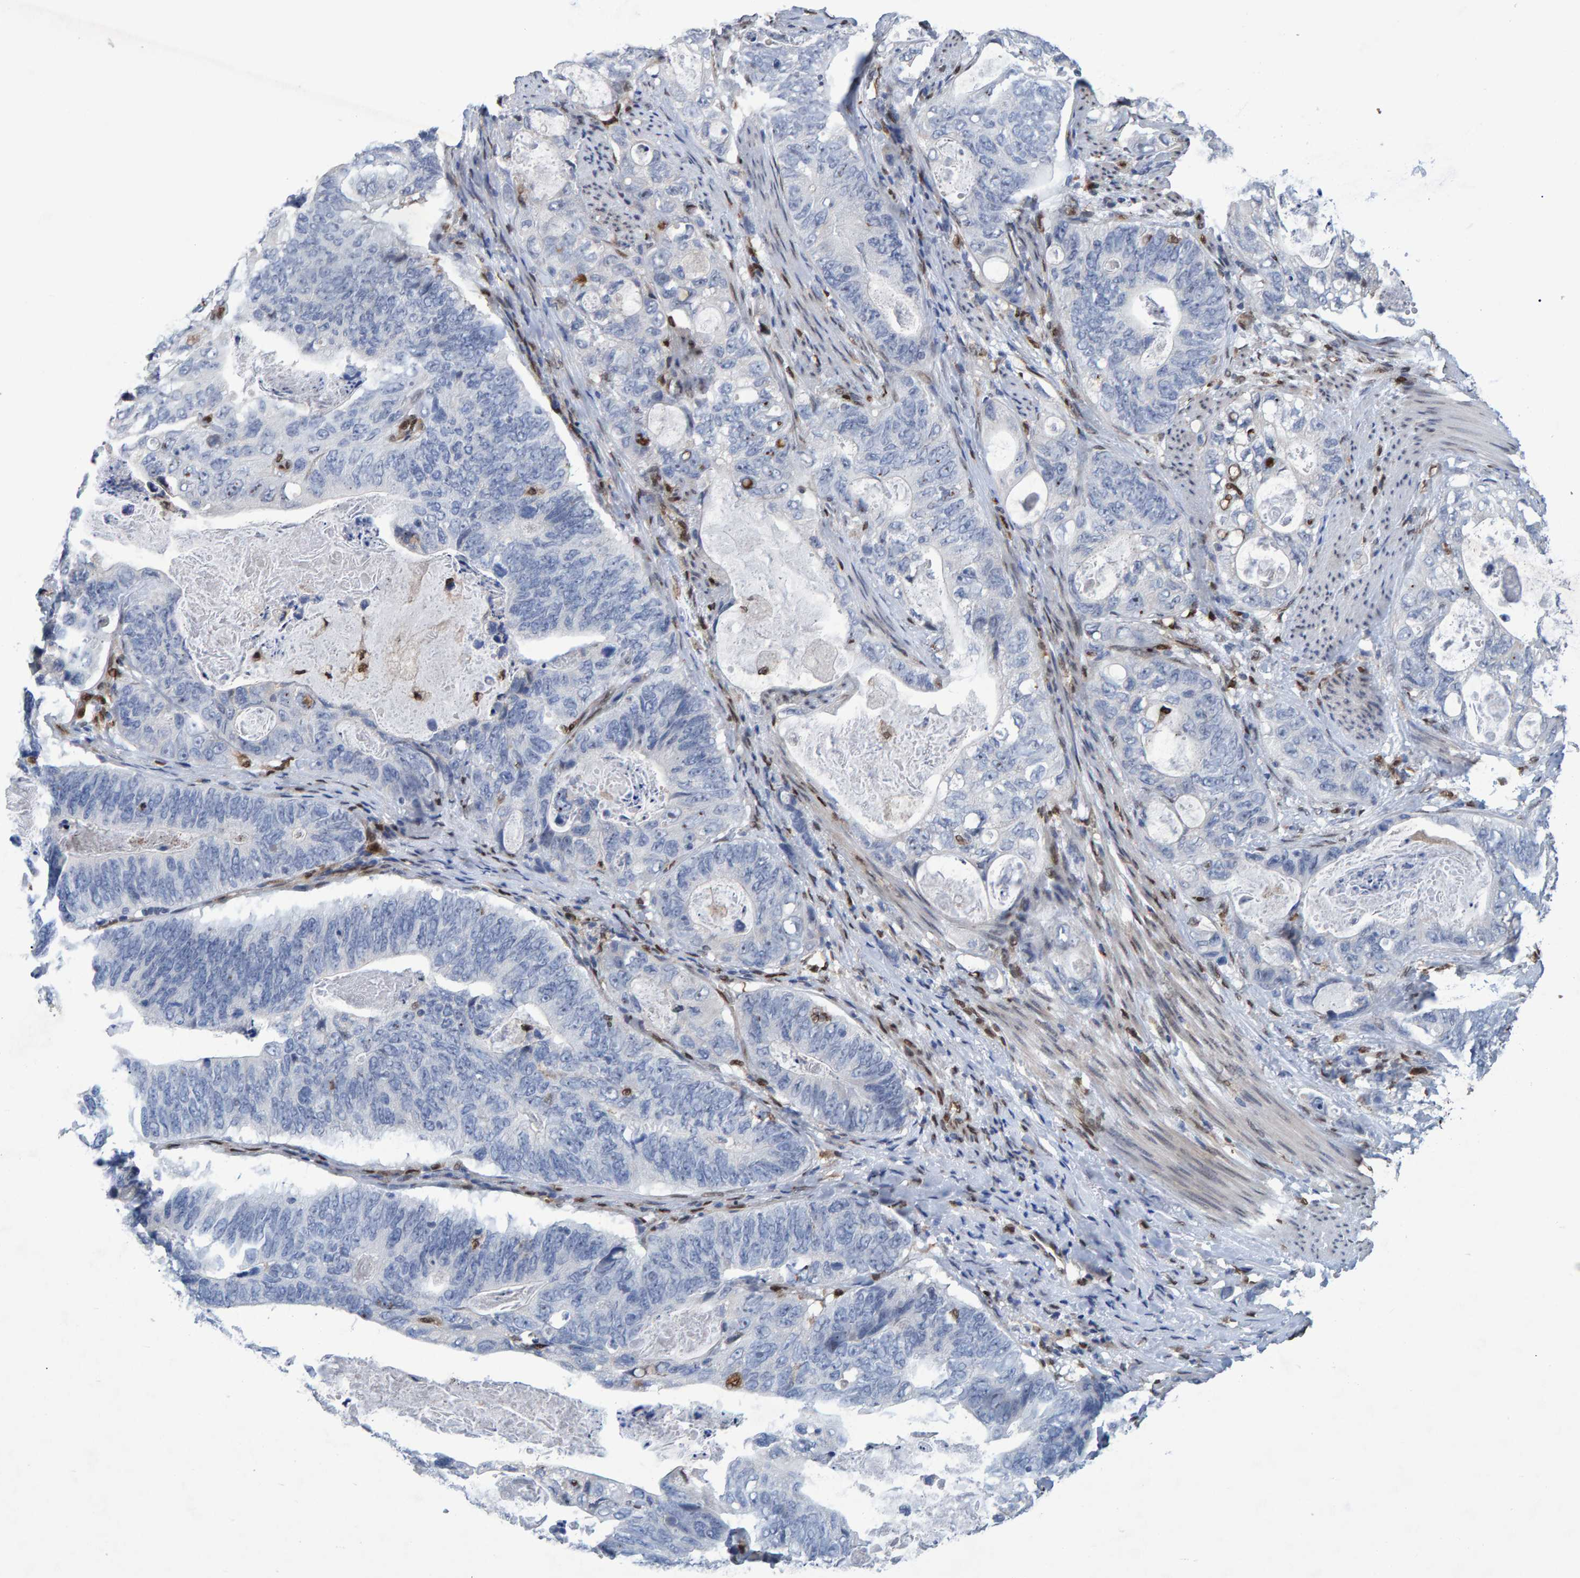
{"staining": {"intensity": "negative", "quantity": "none", "location": "none"}, "tissue": "stomach cancer", "cell_type": "Tumor cells", "image_type": "cancer", "snomed": [{"axis": "morphology", "description": "Normal tissue, NOS"}, {"axis": "morphology", "description": "Adenocarcinoma, NOS"}, {"axis": "topography", "description": "Stomach"}], "caption": "Tumor cells are negative for protein expression in human adenocarcinoma (stomach).", "gene": "QKI", "patient": {"sex": "female", "age": 89}}